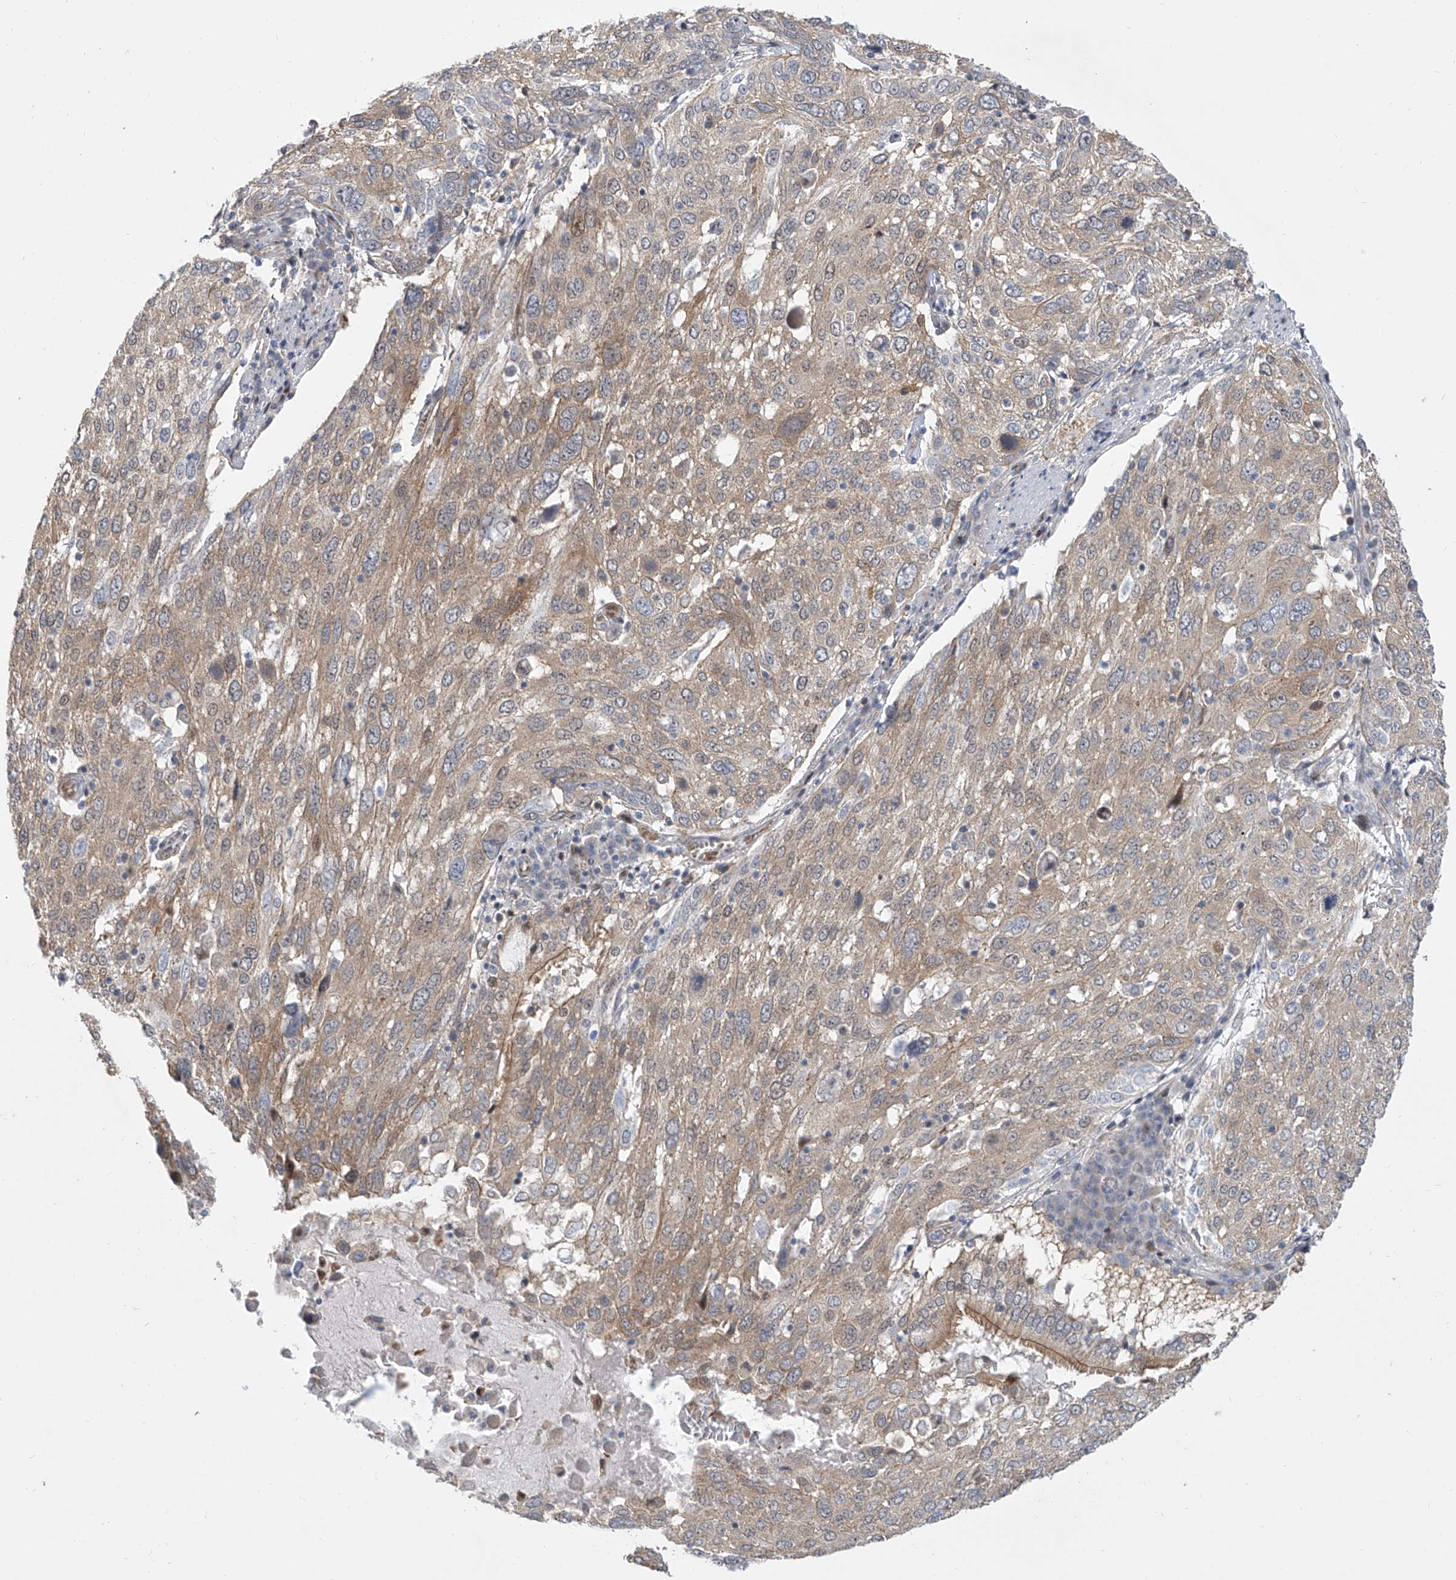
{"staining": {"intensity": "weak", "quantity": ">75%", "location": "cytoplasmic/membranous"}, "tissue": "lung cancer", "cell_type": "Tumor cells", "image_type": "cancer", "snomed": [{"axis": "morphology", "description": "Squamous cell carcinoma, NOS"}, {"axis": "topography", "description": "Lung"}], "caption": "A photomicrograph of human lung cancer (squamous cell carcinoma) stained for a protein displays weak cytoplasmic/membranous brown staining in tumor cells.", "gene": "LRRC1", "patient": {"sex": "male", "age": 65}}